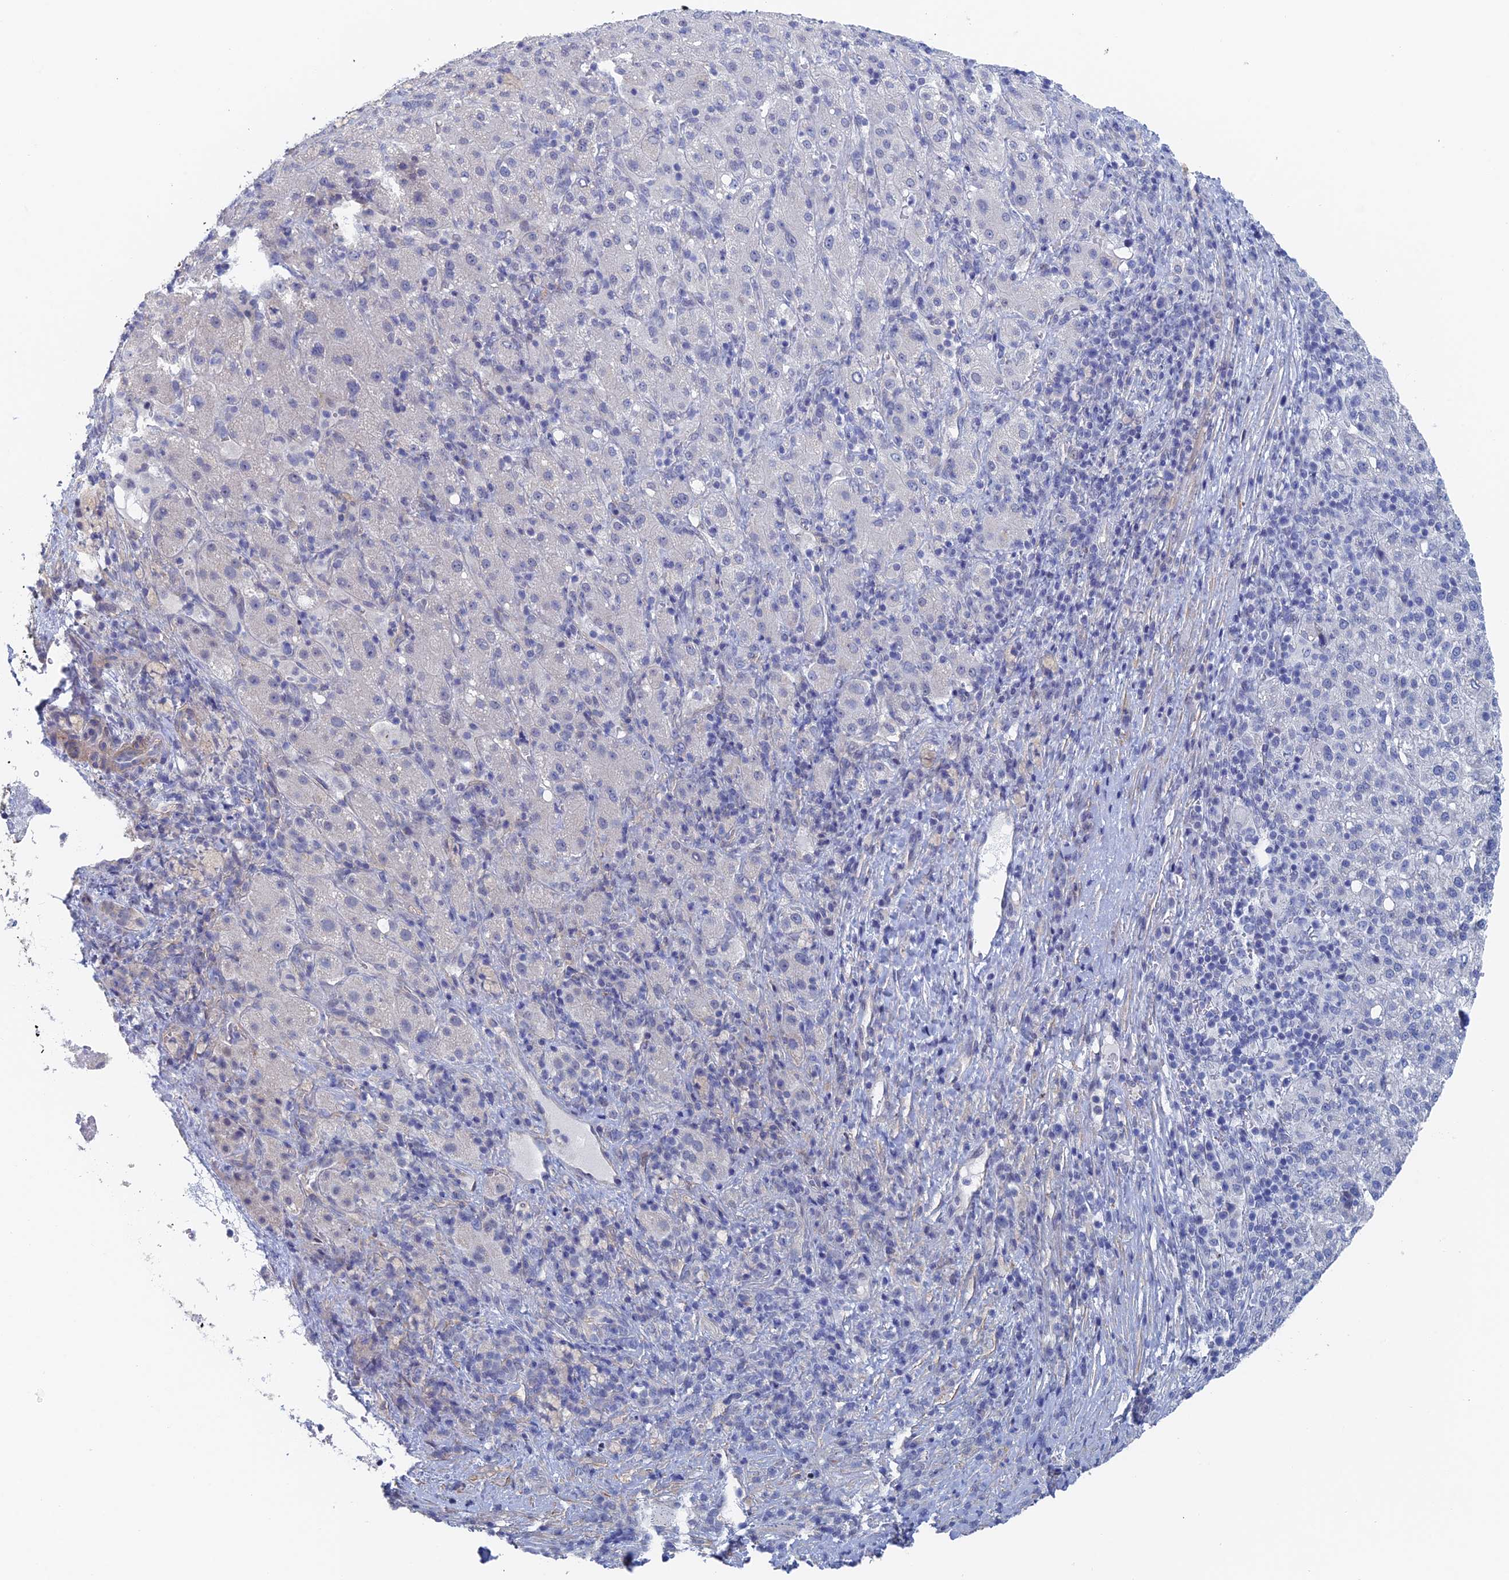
{"staining": {"intensity": "negative", "quantity": "none", "location": "none"}, "tissue": "liver cancer", "cell_type": "Tumor cells", "image_type": "cancer", "snomed": [{"axis": "morphology", "description": "Carcinoma, Hepatocellular, NOS"}, {"axis": "topography", "description": "Liver"}], "caption": "There is no significant expression in tumor cells of liver cancer (hepatocellular carcinoma).", "gene": "GMNC", "patient": {"sex": "female", "age": 58}}